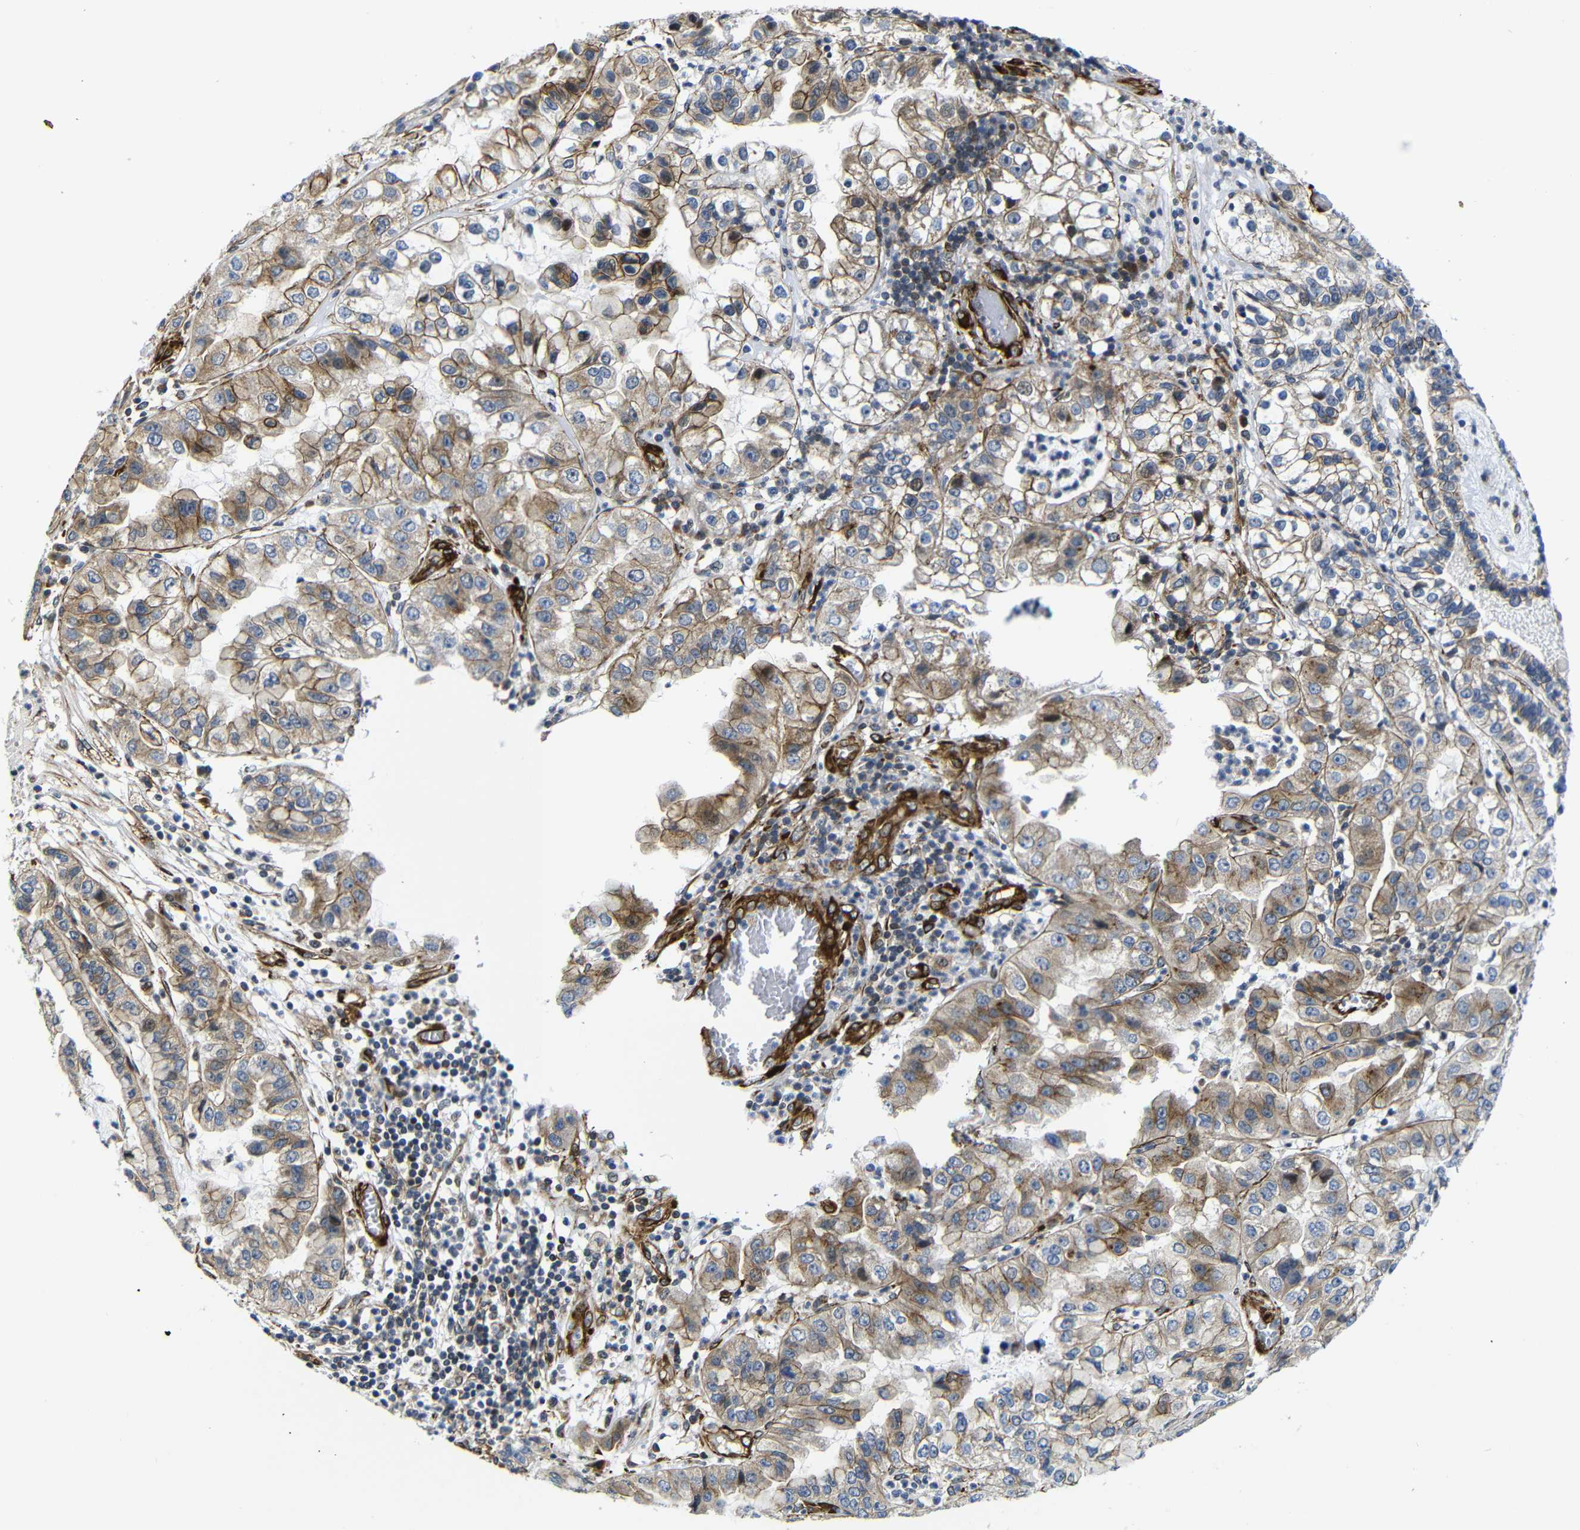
{"staining": {"intensity": "moderate", "quantity": ">75%", "location": "cytoplasmic/membranous"}, "tissue": "liver cancer", "cell_type": "Tumor cells", "image_type": "cancer", "snomed": [{"axis": "morphology", "description": "Cholangiocarcinoma"}, {"axis": "topography", "description": "Liver"}], "caption": "Immunohistochemical staining of human liver cancer displays medium levels of moderate cytoplasmic/membranous positivity in about >75% of tumor cells.", "gene": "PARP14", "patient": {"sex": "female", "age": 79}}